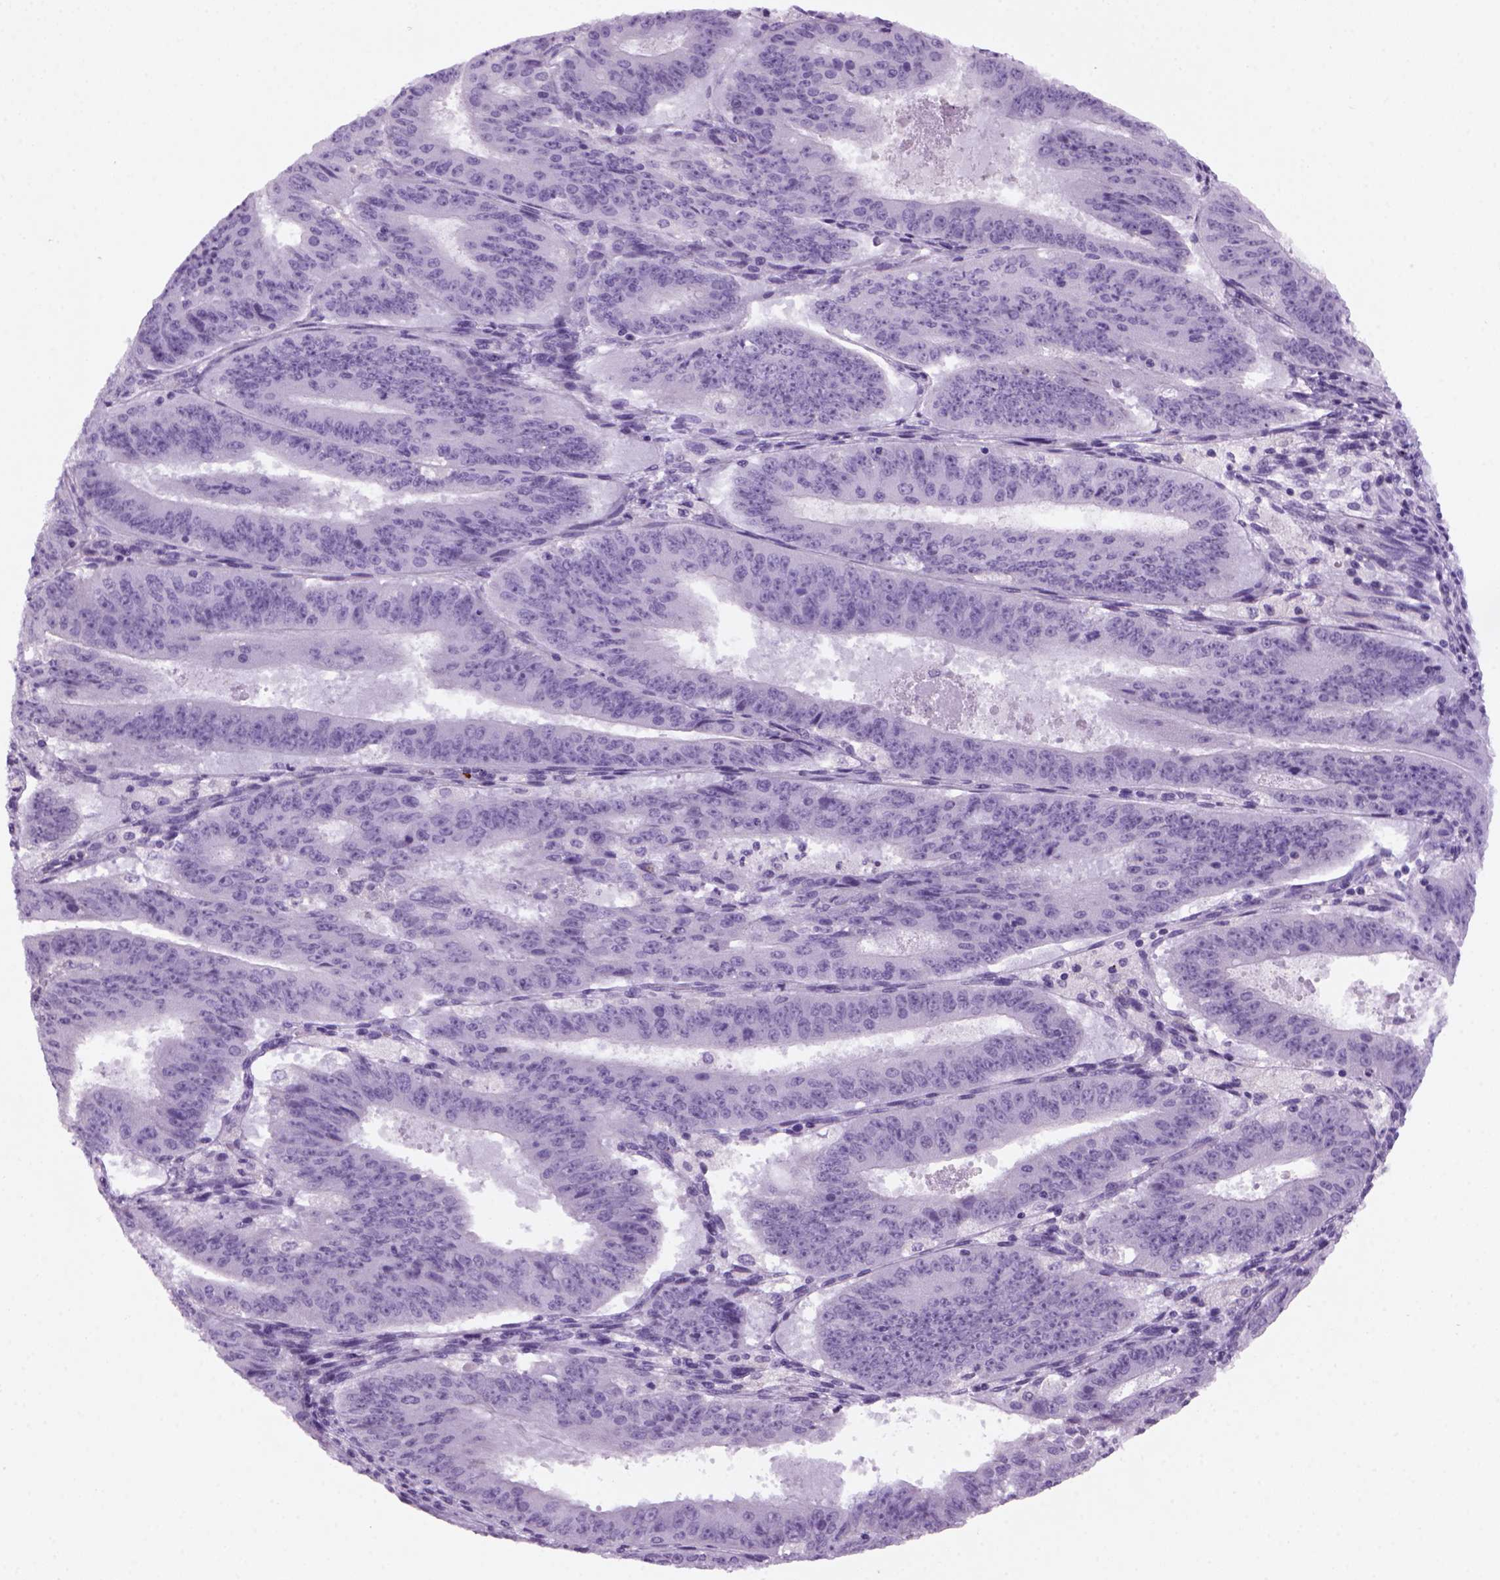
{"staining": {"intensity": "negative", "quantity": "none", "location": "none"}, "tissue": "ovarian cancer", "cell_type": "Tumor cells", "image_type": "cancer", "snomed": [{"axis": "morphology", "description": "Carcinoma, endometroid"}, {"axis": "topography", "description": "Ovary"}], "caption": "This image is of ovarian endometroid carcinoma stained with IHC to label a protein in brown with the nuclei are counter-stained blue. There is no positivity in tumor cells. (Stains: DAB IHC with hematoxylin counter stain, Microscopy: brightfield microscopy at high magnification).", "gene": "MZB1", "patient": {"sex": "female", "age": 42}}